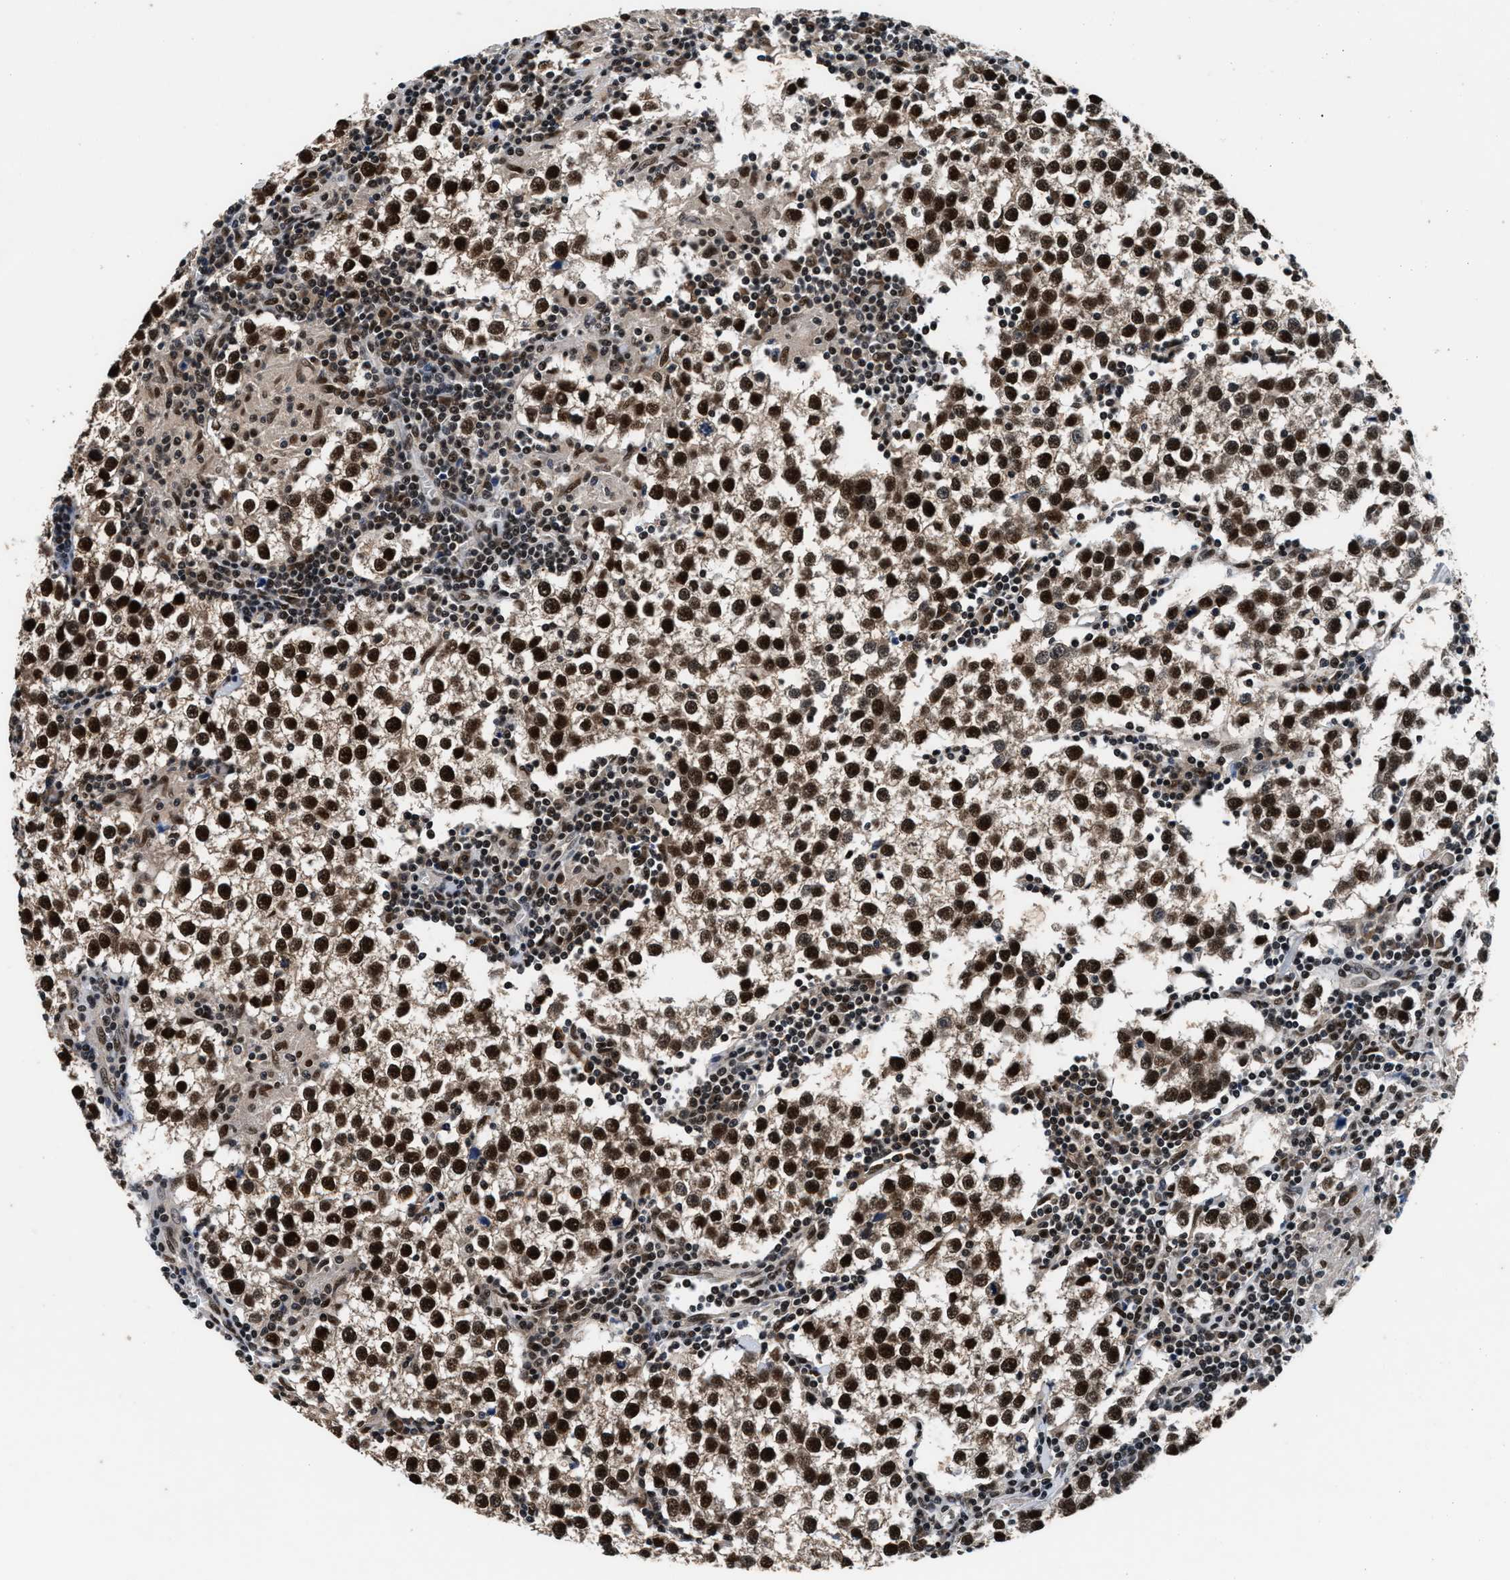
{"staining": {"intensity": "strong", "quantity": ">75%", "location": "nuclear"}, "tissue": "testis cancer", "cell_type": "Tumor cells", "image_type": "cancer", "snomed": [{"axis": "morphology", "description": "Seminoma, NOS"}, {"axis": "morphology", "description": "Carcinoma, Embryonal, NOS"}, {"axis": "topography", "description": "Testis"}], "caption": "The immunohistochemical stain shows strong nuclear staining in tumor cells of testis cancer tissue.", "gene": "USP16", "patient": {"sex": "male", "age": 36}}